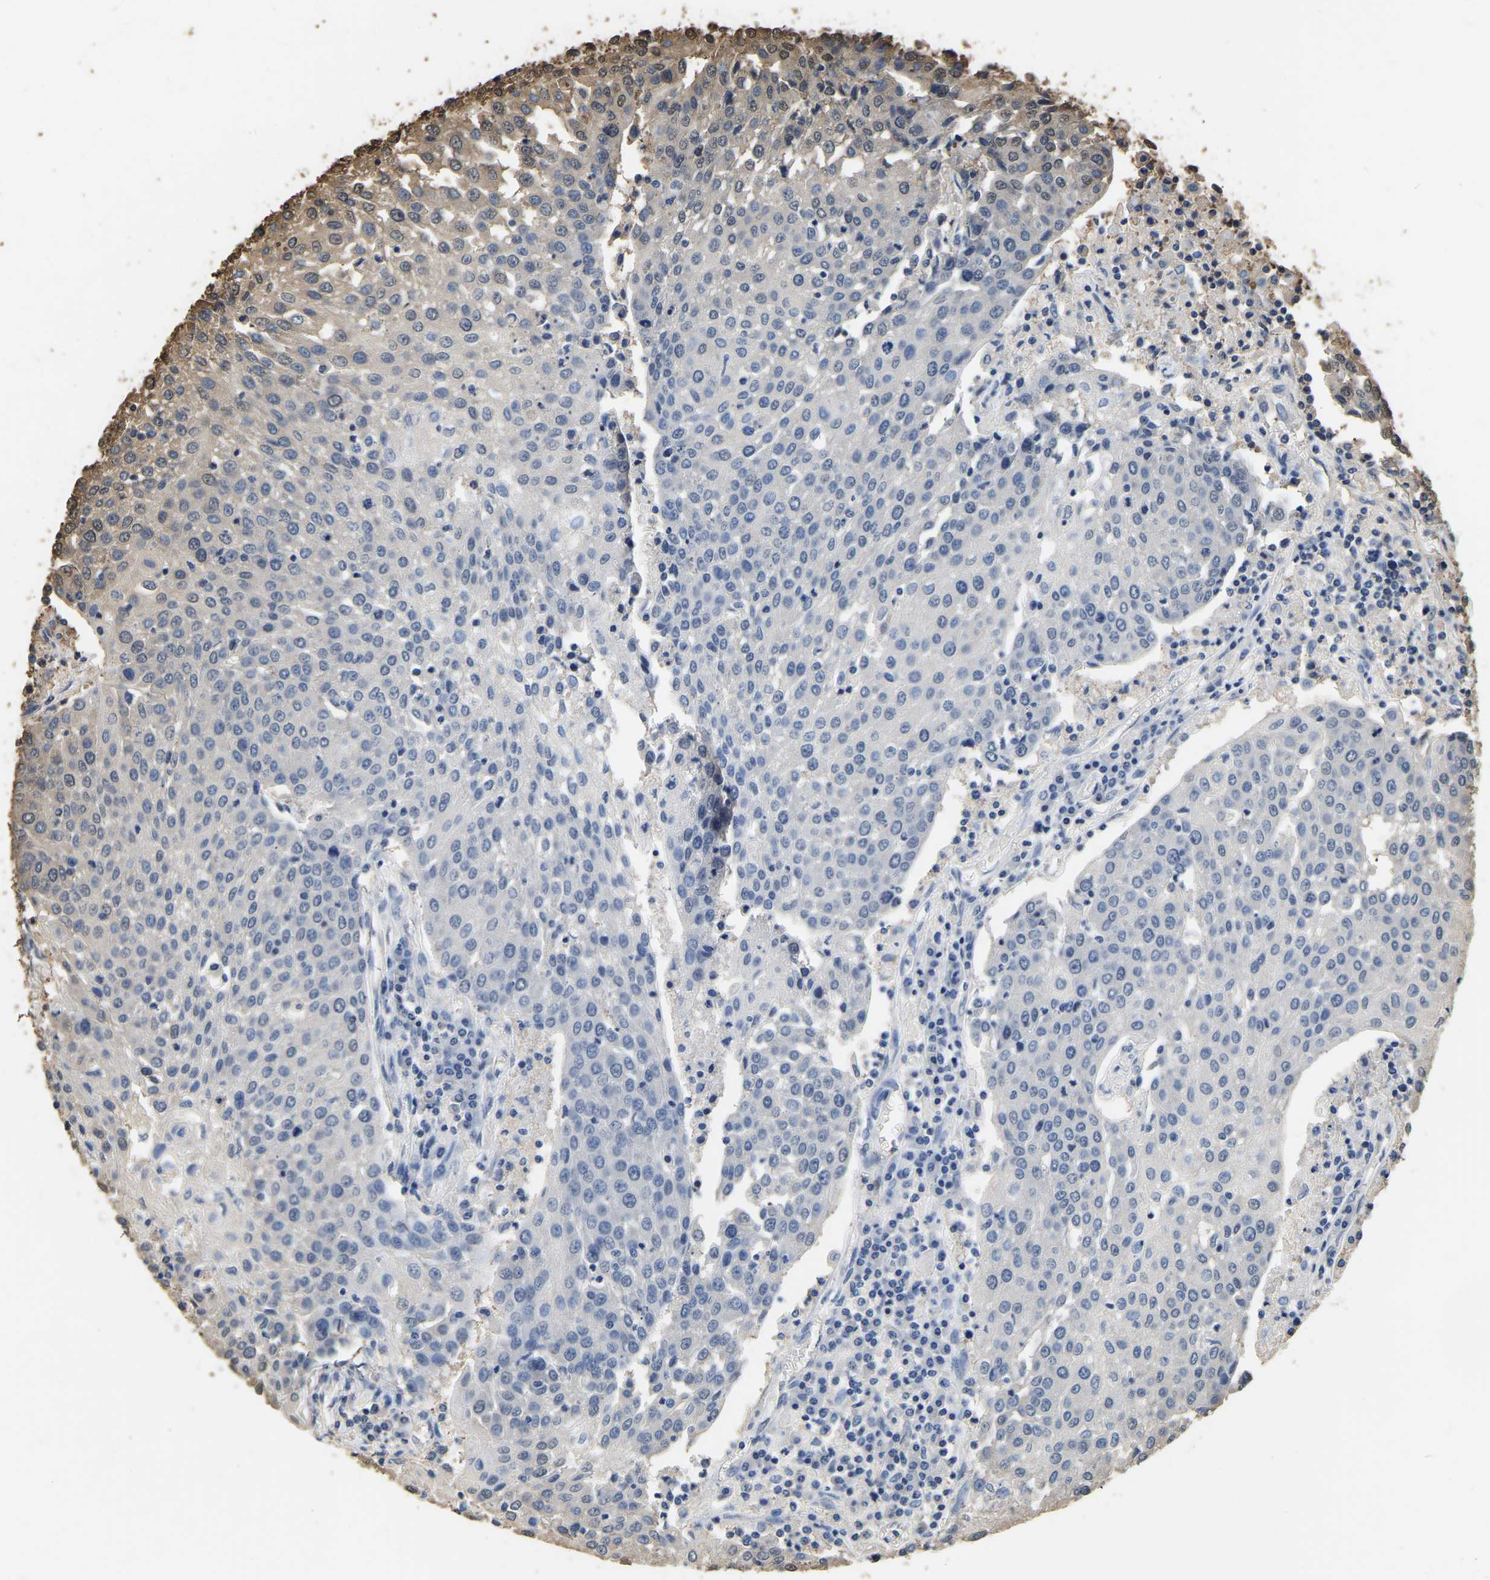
{"staining": {"intensity": "negative", "quantity": "none", "location": "none"}, "tissue": "urothelial cancer", "cell_type": "Tumor cells", "image_type": "cancer", "snomed": [{"axis": "morphology", "description": "Urothelial carcinoma, High grade"}, {"axis": "topography", "description": "Urinary bladder"}], "caption": "Tumor cells show no significant protein expression in urothelial cancer.", "gene": "LDHB", "patient": {"sex": "female", "age": 85}}